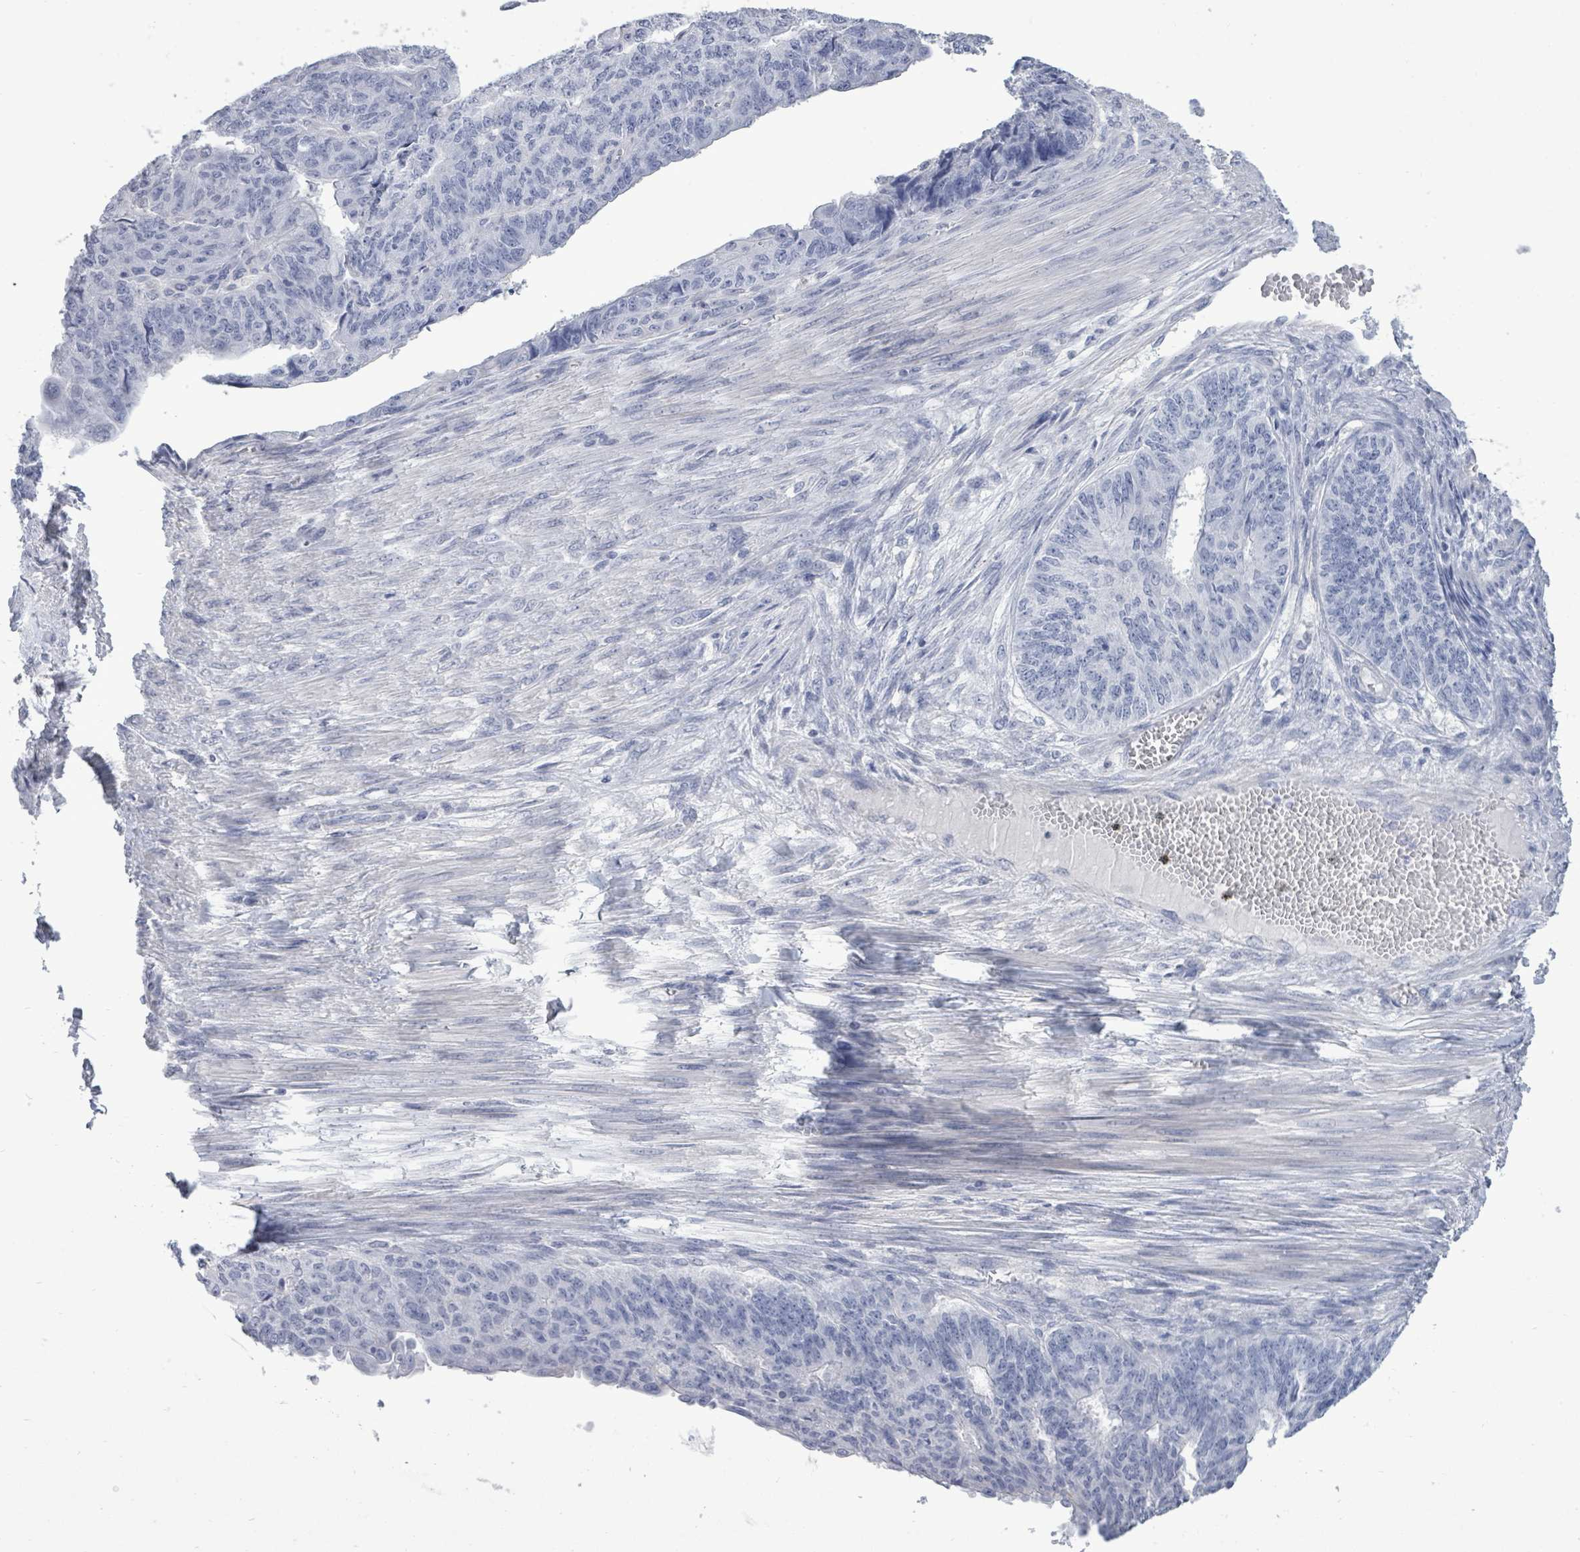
{"staining": {"intensity": "negative", "quantity": "none", "location": "none"}, "tissue": "endometrial cancer", "cell_type": "Tumor cells", "image_type": "cancer", "snomed": [{"axis": "morphology", "description": "Adenocarcinoma, NOS"}, {"axis": "topography", "description": "Endometrium"}], "caption": "This photomicrograph is of endometrial cancer (adenocarcinoma) stained with IHC to label a protein in brown with the nuclei are counter-stained blue. There is no expression in tumor cells.", "gene": "CT45A5", "patient": {"sex": "female", "age": 32}}